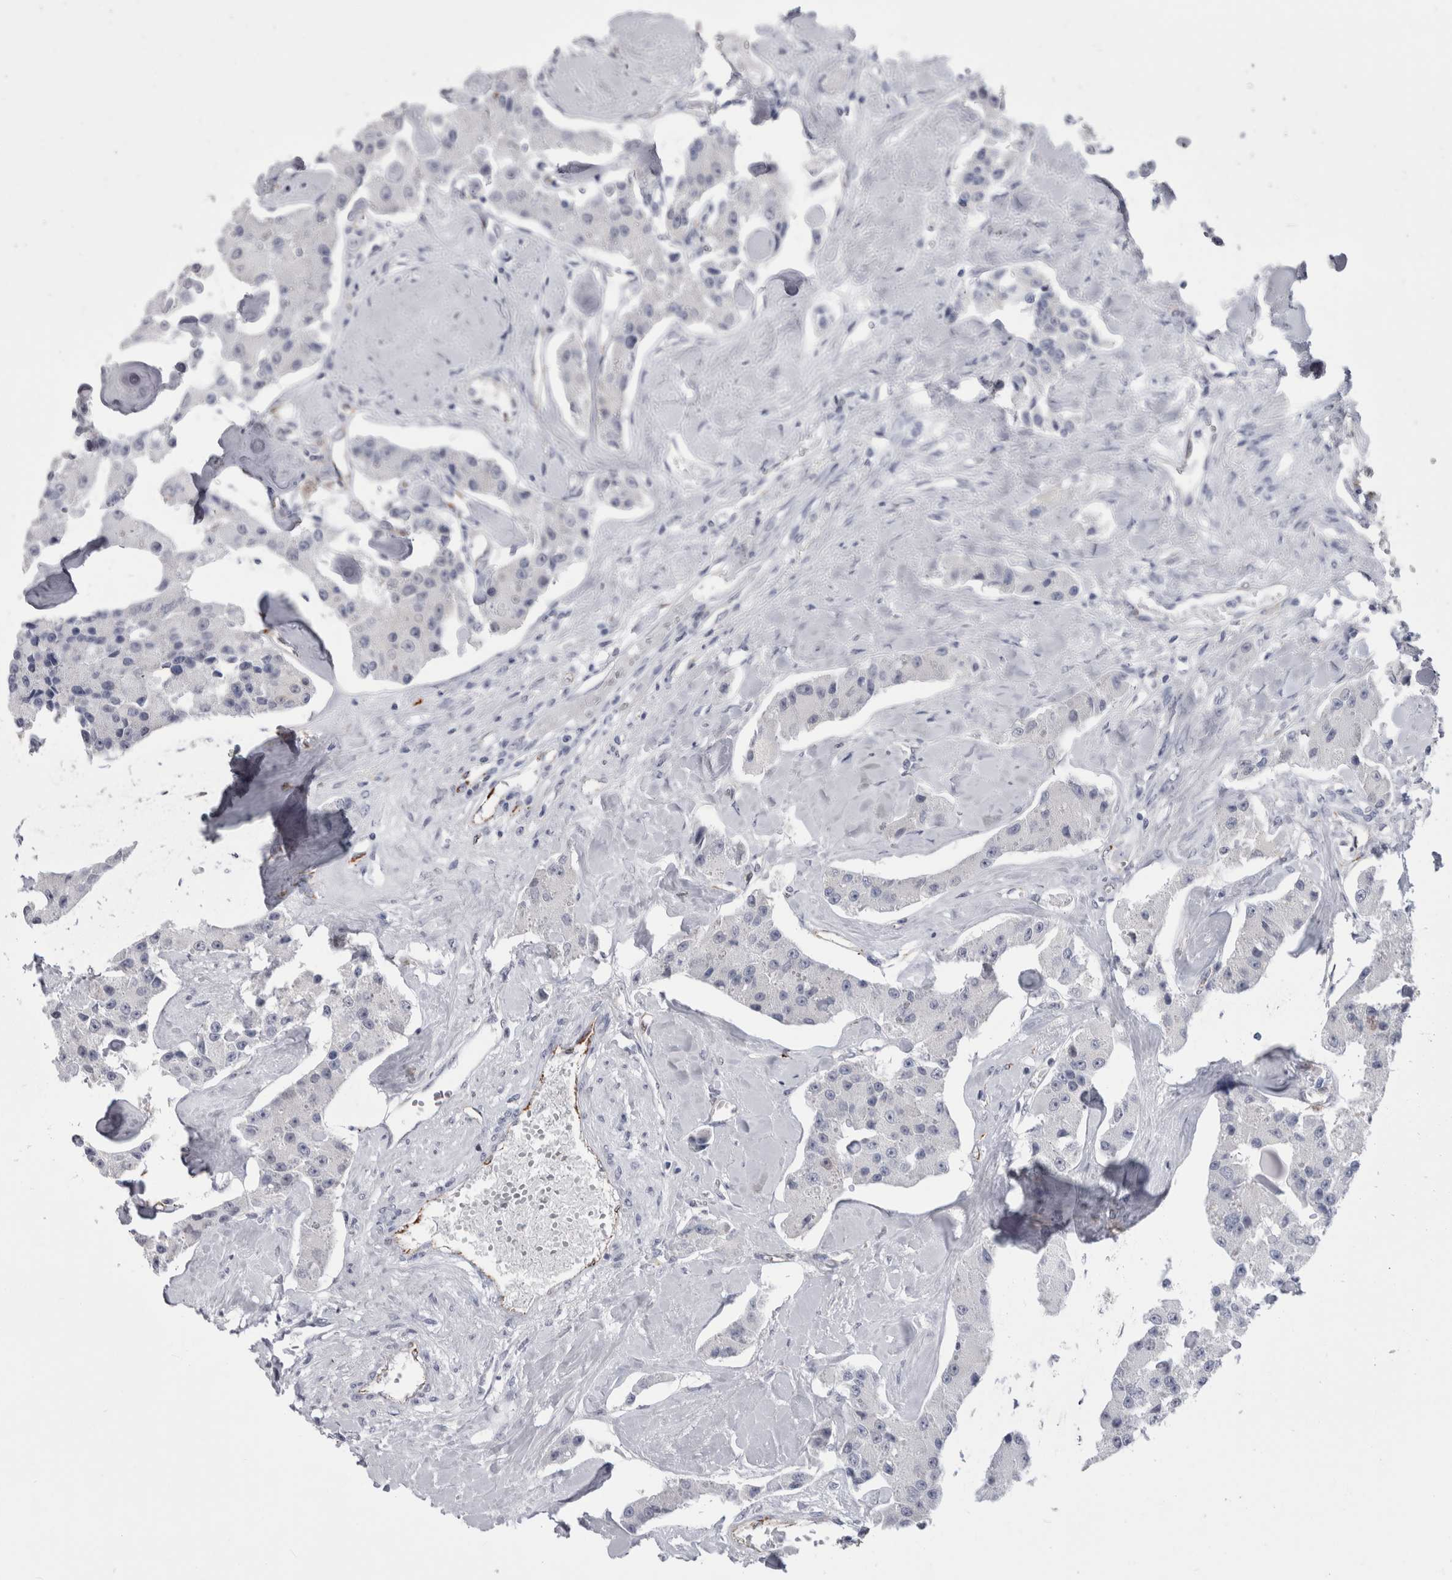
{"staining": {"intensity": "negative", "quantity": "none", "location": "none"}, "tissue": "carcinoid", "cell_type": "Tumor cells", "image_type": "cancer", "snomed": [{"axis": "morphology", "description": "Carcinoid, malignant, NOS"}, {"axis": "topography", "description": "Pancreas"}], "caption": "An immunohistochemistry (IHC) photomicrograph of malignant carcinoid is shown. There is no staining in tumor cells of malignant carcinoid.", "gene": "ACOT7", "patient": {"sex": "male", "age": 41}}